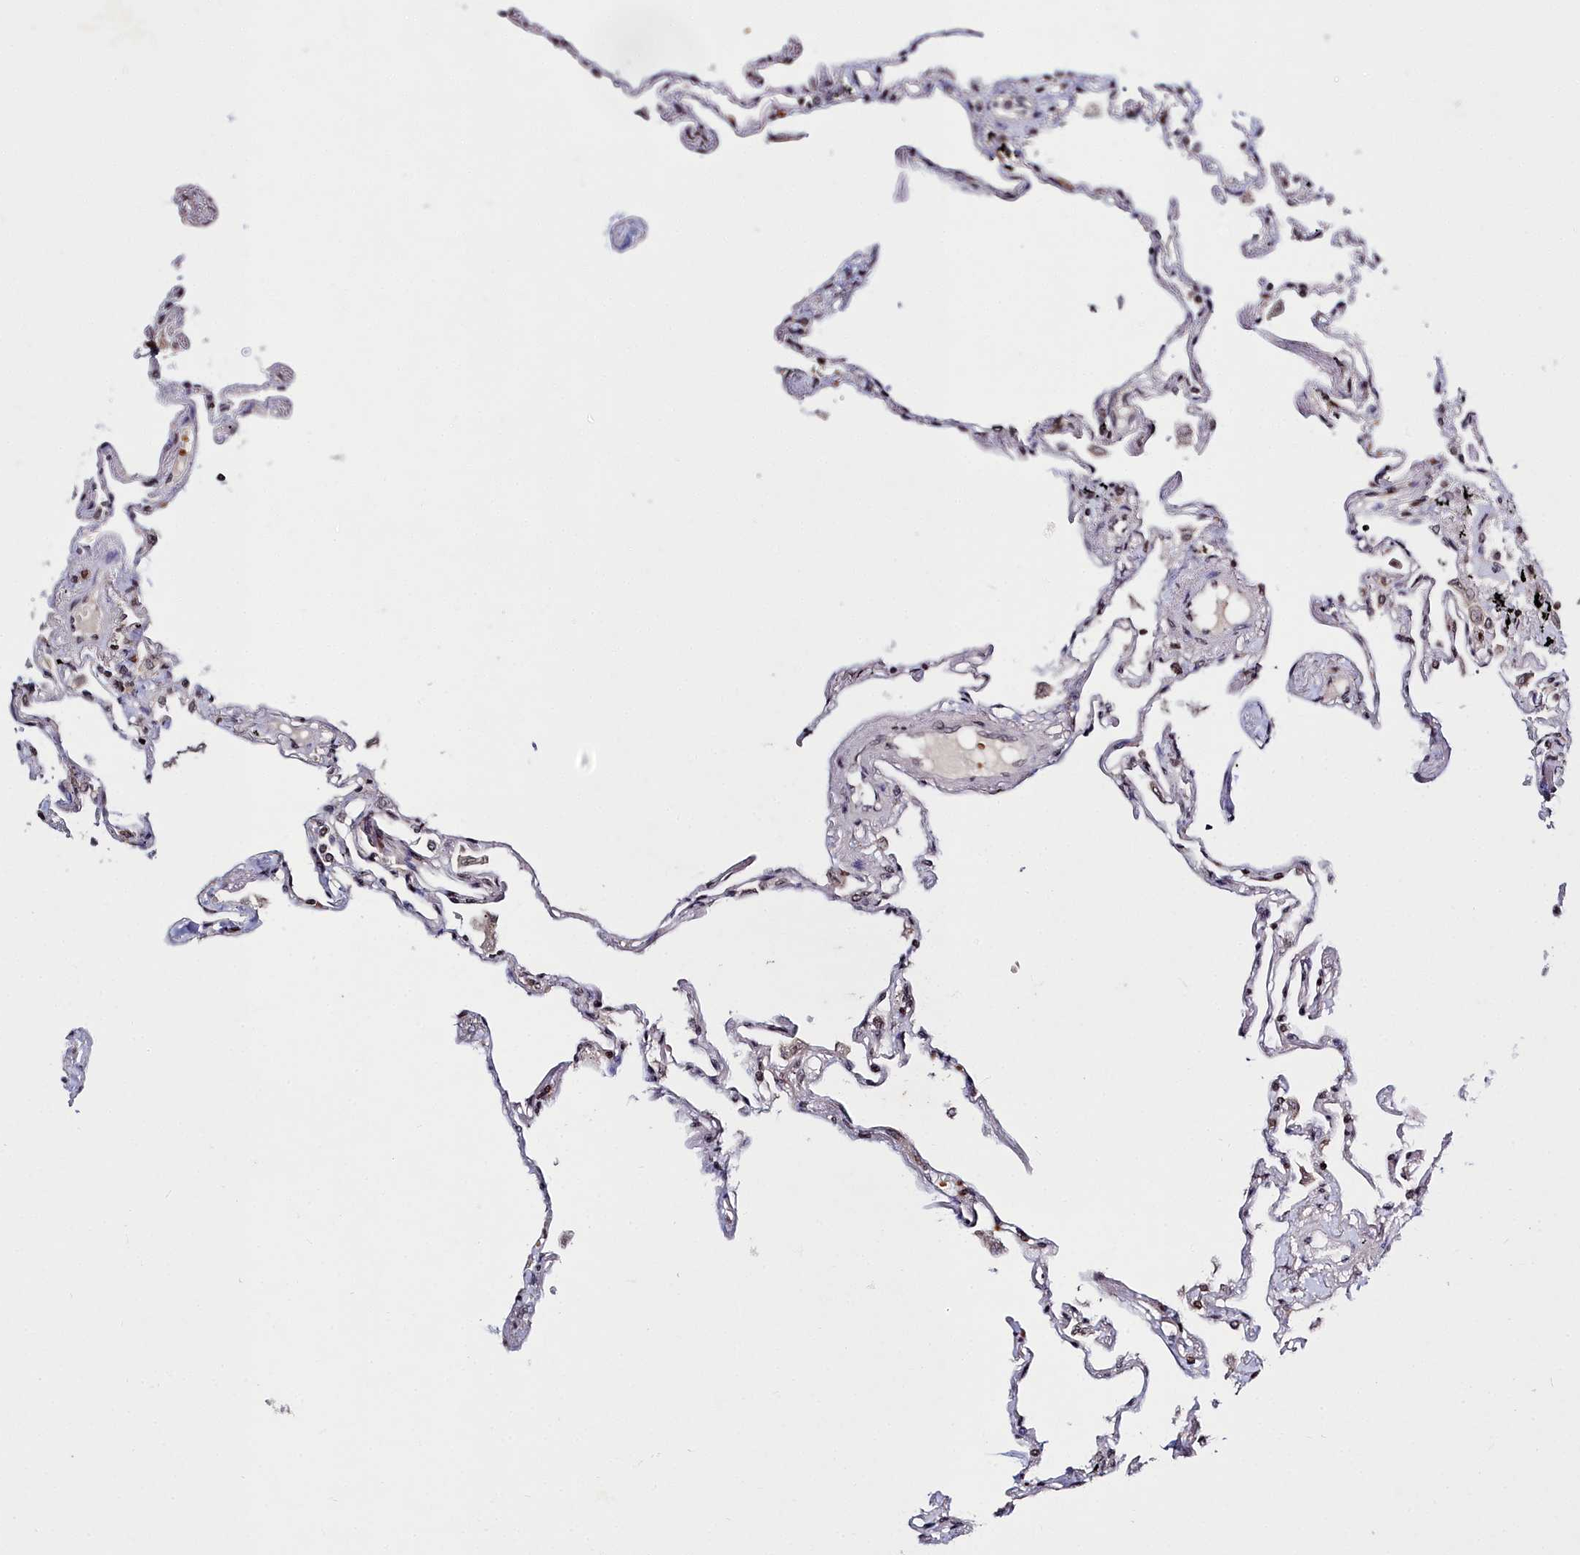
{"staining": {"intensity": "weak", "quantity": "25%-75%", "location": "cytoplasmic/membranous"}, "tissue": "lung", "cell_type": "Alveolar cells", "image_type": "normal", "snomed": [{"axis": "morphology", "description": "Normal tissue, NOS"}, {"axis": "topography", "description": "Lung"}], "caption": "Immunohistochemical staining of normal lung exhibits 25%-75% levels of weak cytoplasmic/membranous protein positivity in approximately 25%-75% of alveolar cells. The staining was performed using DAB, with brown indicating positive protein expression. Nuclei are stained blue with hematoxylin.", "gene": "FZD4", "patient": {"sex": "female", "age": 67}}